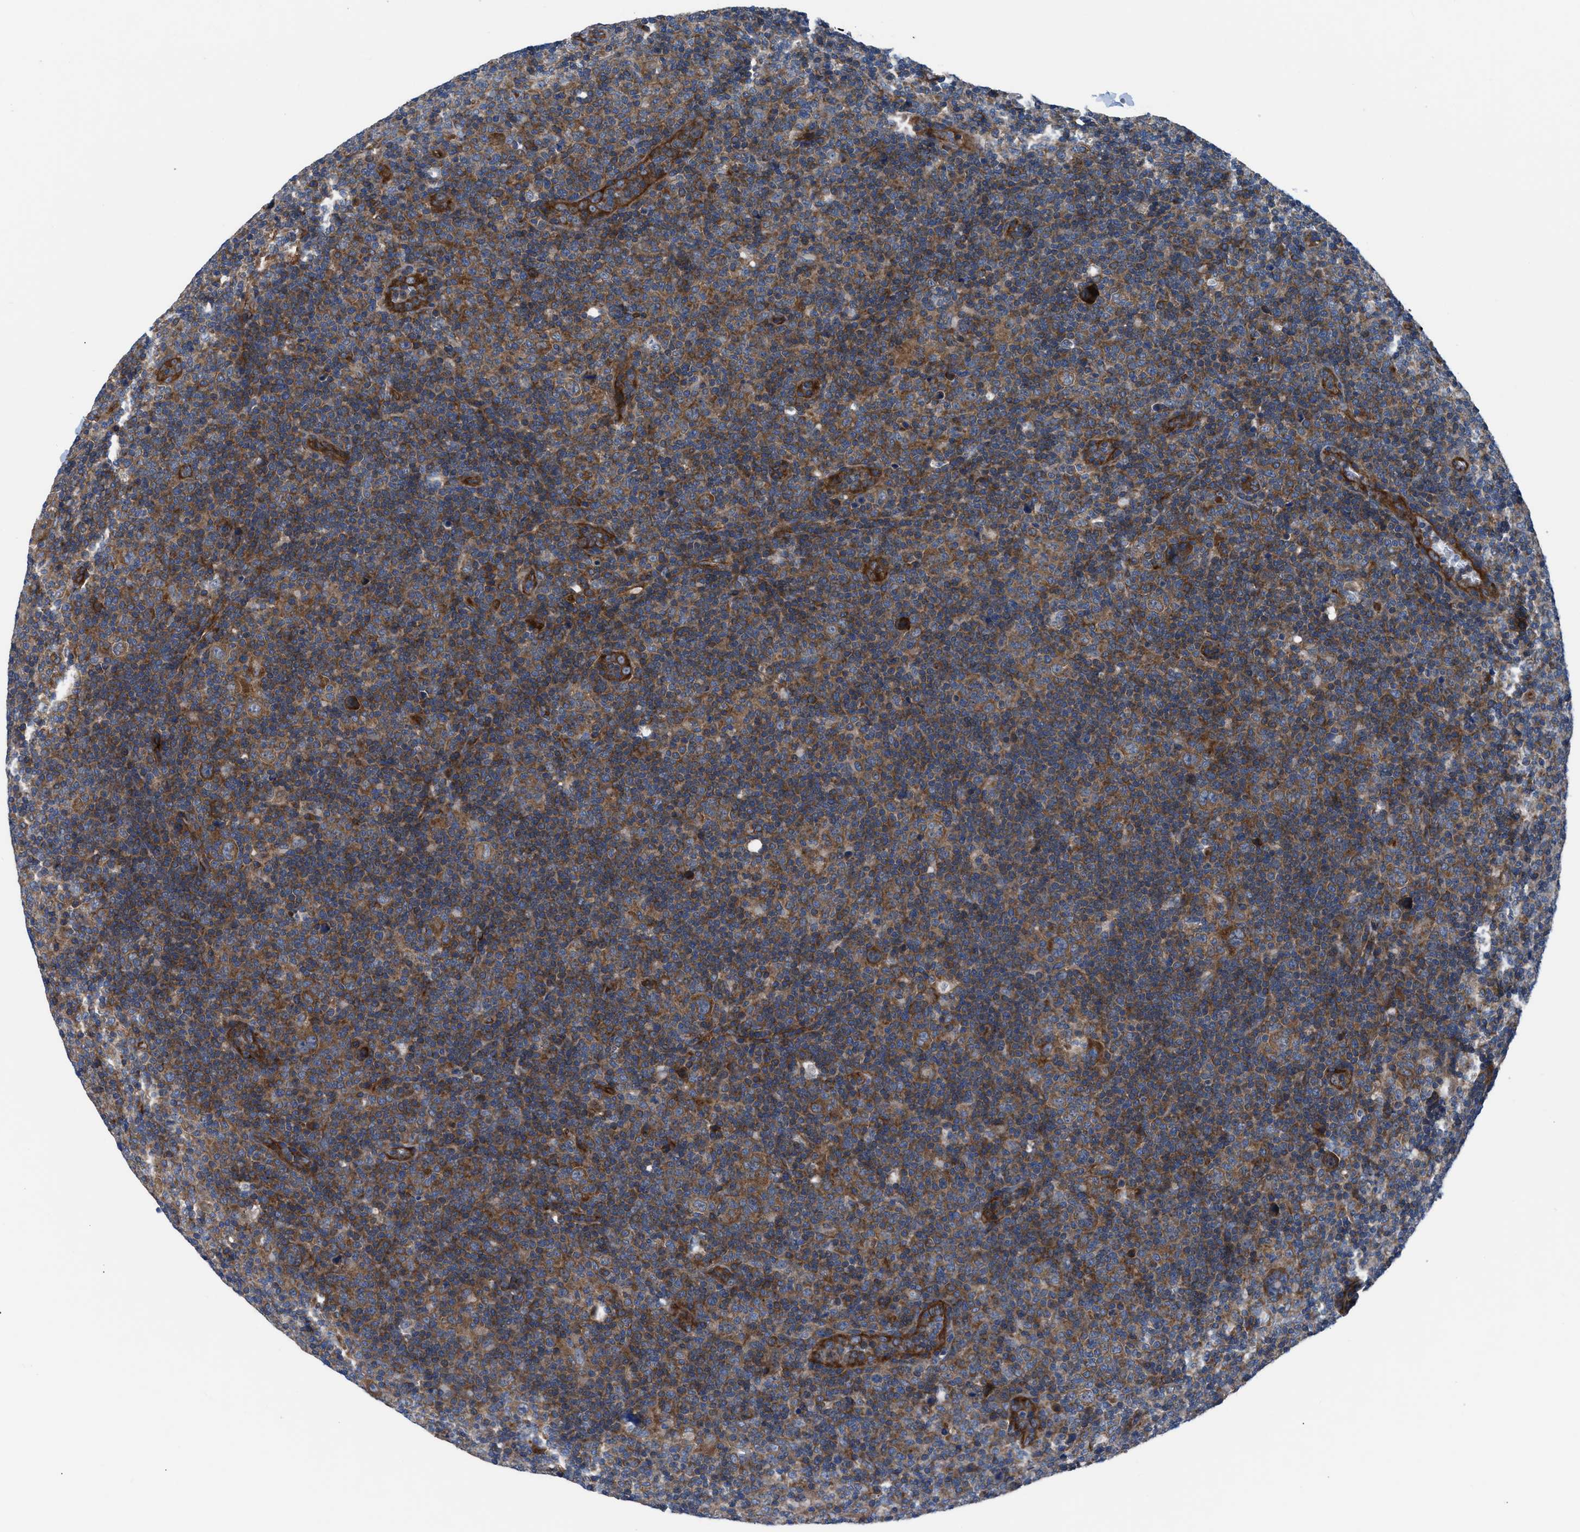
{"staining": {"intensity": "strong", "quantity": "25%-75%", "location": "cytoplasmic/membranous"}, "tissue": "lymphoma", "cell_type": "Tumor cells", "image_type": "cancer", "snomed": [{"axis": "morphology", "description": "Hodgkin's disease, NOS"}, {"axis": "topography", "description": "Lymph node"}], "caption": "High-magnification brightfield microscopy of lymphoma stained with DAB (3,3'-diaminobenzidine) (brown) and counterstained with hematoxylin (blue). tumor cells exhibit strong cytoplasmic/membranous expression is present in approximately25%-75% of cells. The protein of interest is stained brown, and the nuclei are stained in blue (DAB (3,3'-diaminobenzidine) IHC with brightfield microscopy, high magnification).", "gene": "TRIP4", "patient": {"sex": "female", "age": 57}}